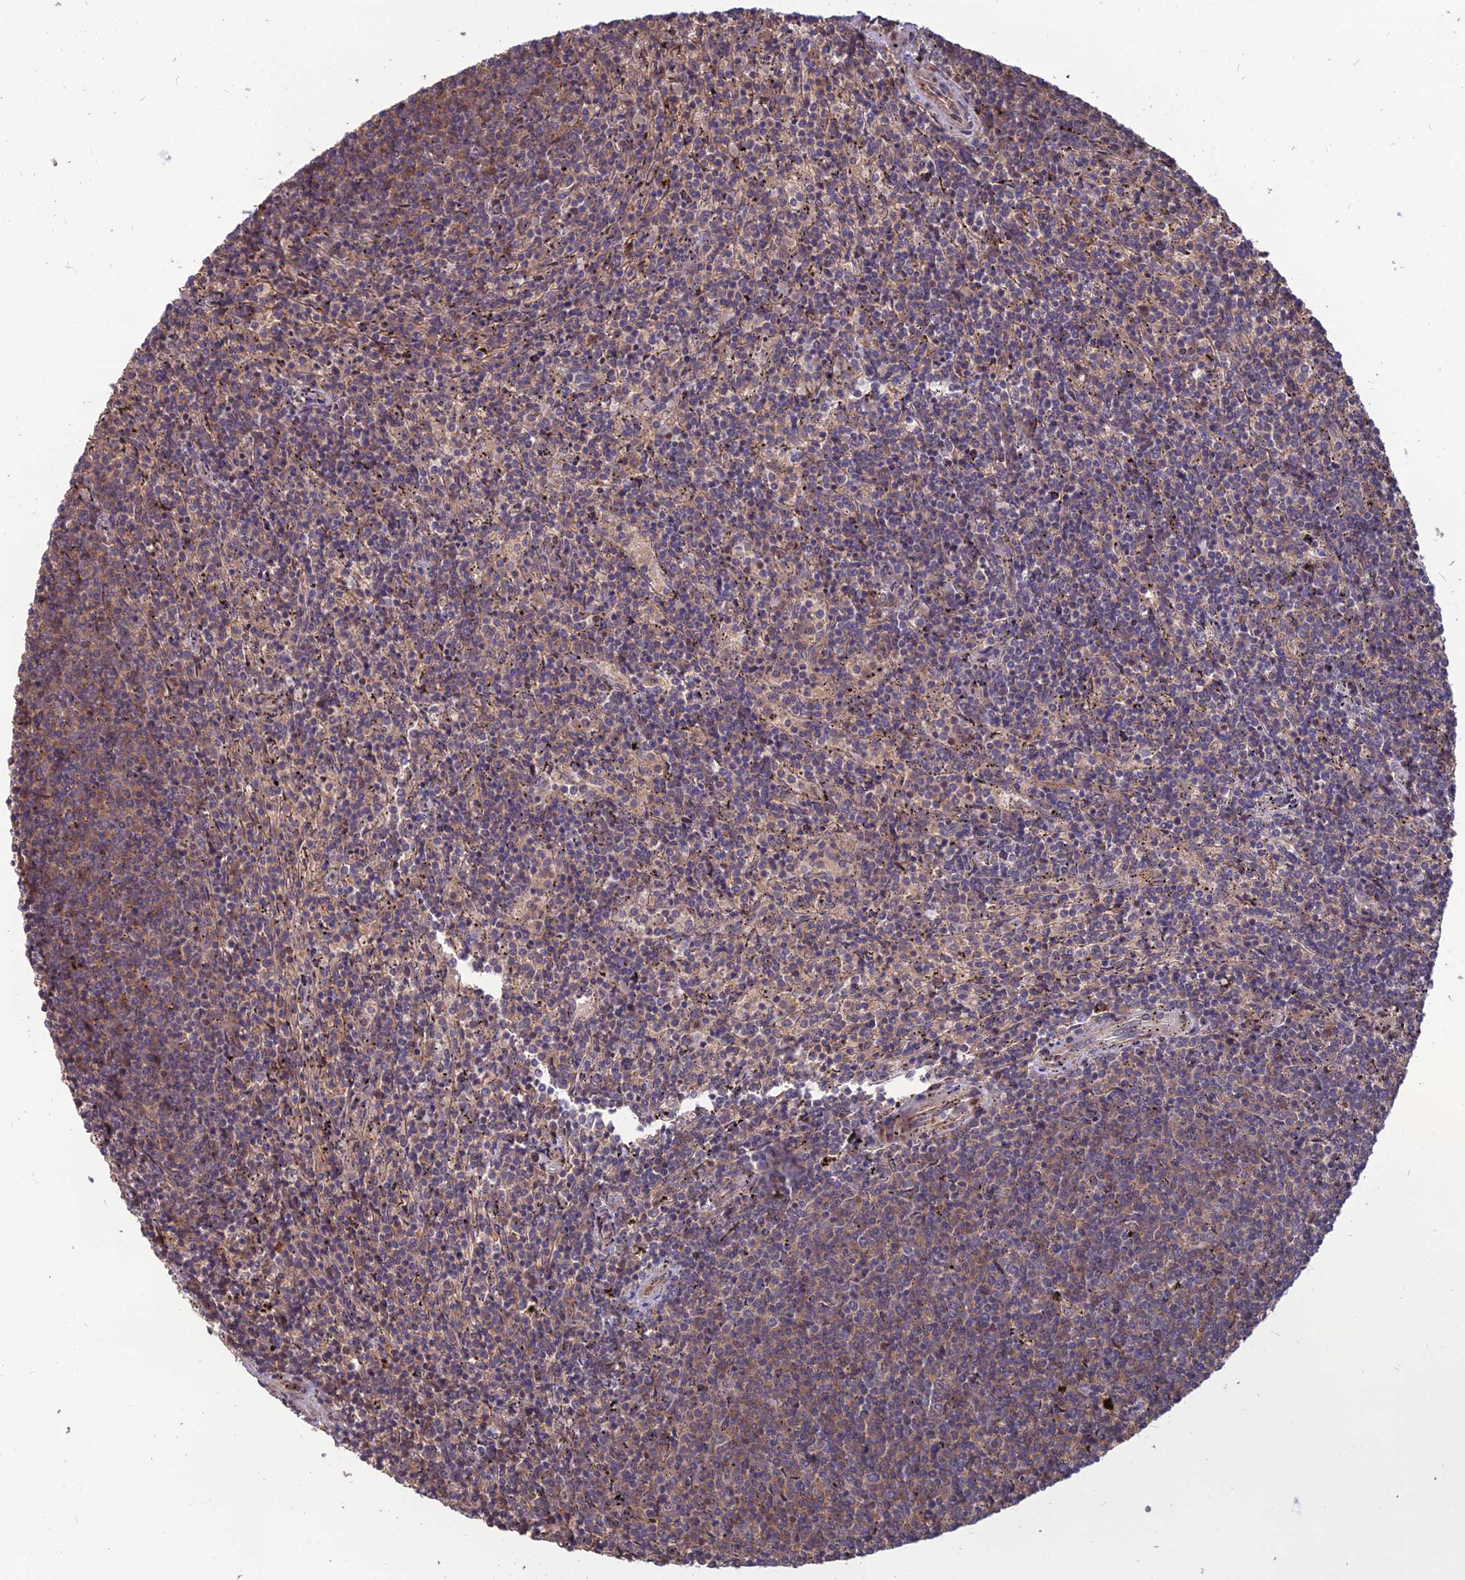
{"staining": {"intensity": "moderate", "quantity": "25%-75%", "location": "cytoplasmic/membranous"}, "tissue": "lymphoma", "cell_type": "Tumor cells", "image_type": "cancer", "snomed": [{"axis": "morphology", "description": "Malignant lymphoma, non-Hodgkin's type, Low grade"}, {"axis": "topography", "description": "Spleen"}], "caption": "Immunohistochemistry (IHC) (DAB) staining of malignant lymphoma, non-Hodgkin's type (low-grade) shows moderate cytoplasmic/membranous protein staining in about 25%-75% of tumor cells.", "gene": "OPA3", "patient": {"sex": "female", "age": 50}}